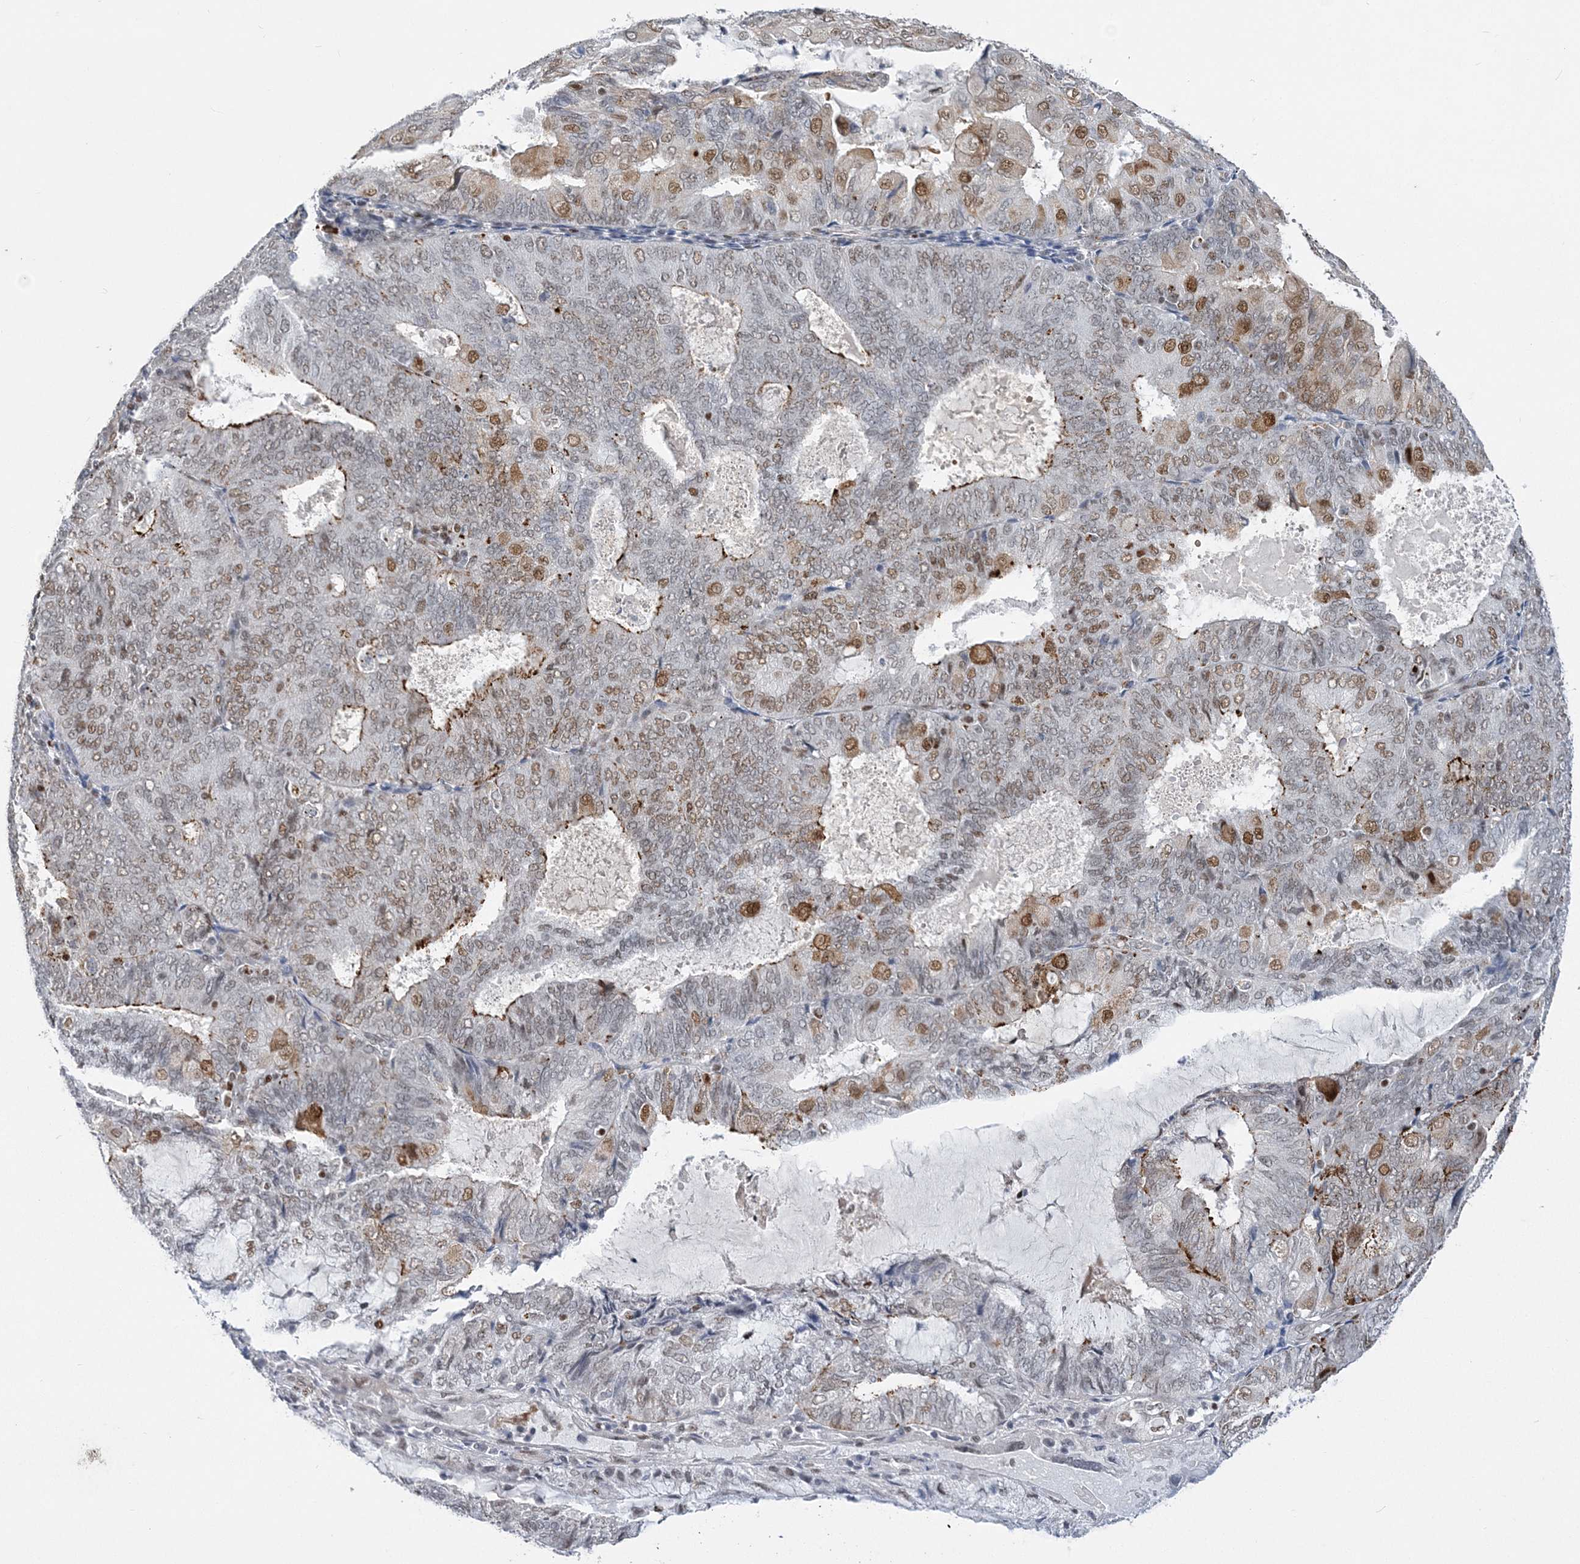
{"staining": {"intensity": "moderate", "quantity": "25%-75%", "location": "nuclear"}, "tissue": "endometrial cancer", "cell_type": "Tumor cells", "image_type": "cancer", "snomed": [{"axis": "morphology", "description": "Adenocarcinoma, NOS"}, {"axis": "topography", "description": "Endometrium"}], "caption": "Tumor cells exhibit moderate nuclear positivity in about 25%-75% of cells in endometrial adenocarcinoma.", "gene": "ZBTB7A", "patient": {"sex": "female", "age": 81}}